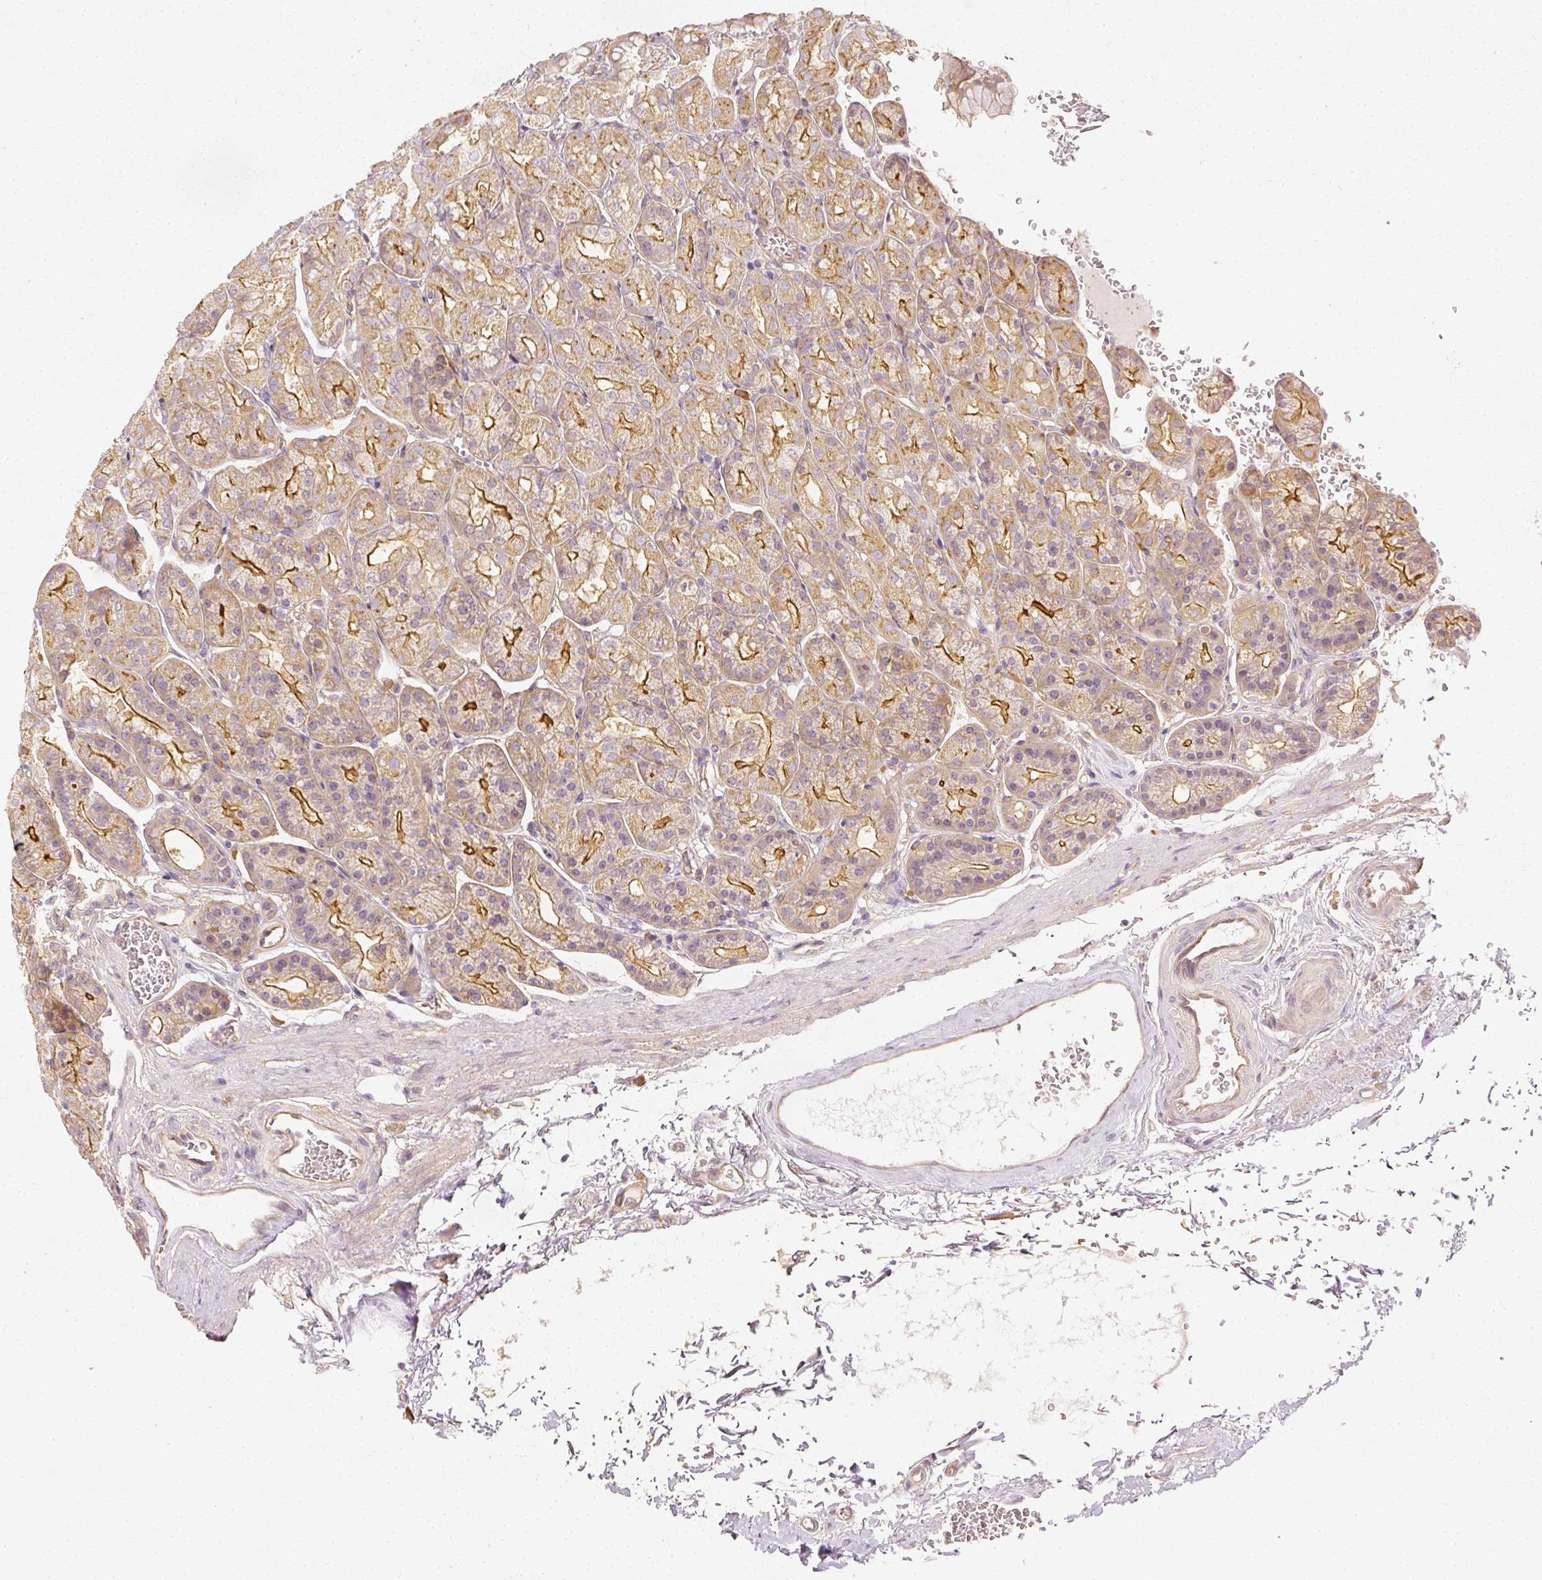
{"staining": {"intensity": "strong", "quantity": "25%-75%", "location": "cytoplasmic/membranous"}, "tissue": "stomach", "cell_type": "Glandular cells", "image_type": "normal", "snomed": [{"axis": "morphology", "description": "Normal tissue, NOS"}, {"axis": "topography", "description": "Stomach, upper"}], "caption": "A histopathology image of stomach stained for a protein reveals strong cytoplasmic/membranous brown staining in glandular cells. (DAB IHC, brown staining for protein, blue staining for nuclei).", "gene": "GNAQ", "patient": {"sex": "female", "age": 81}}